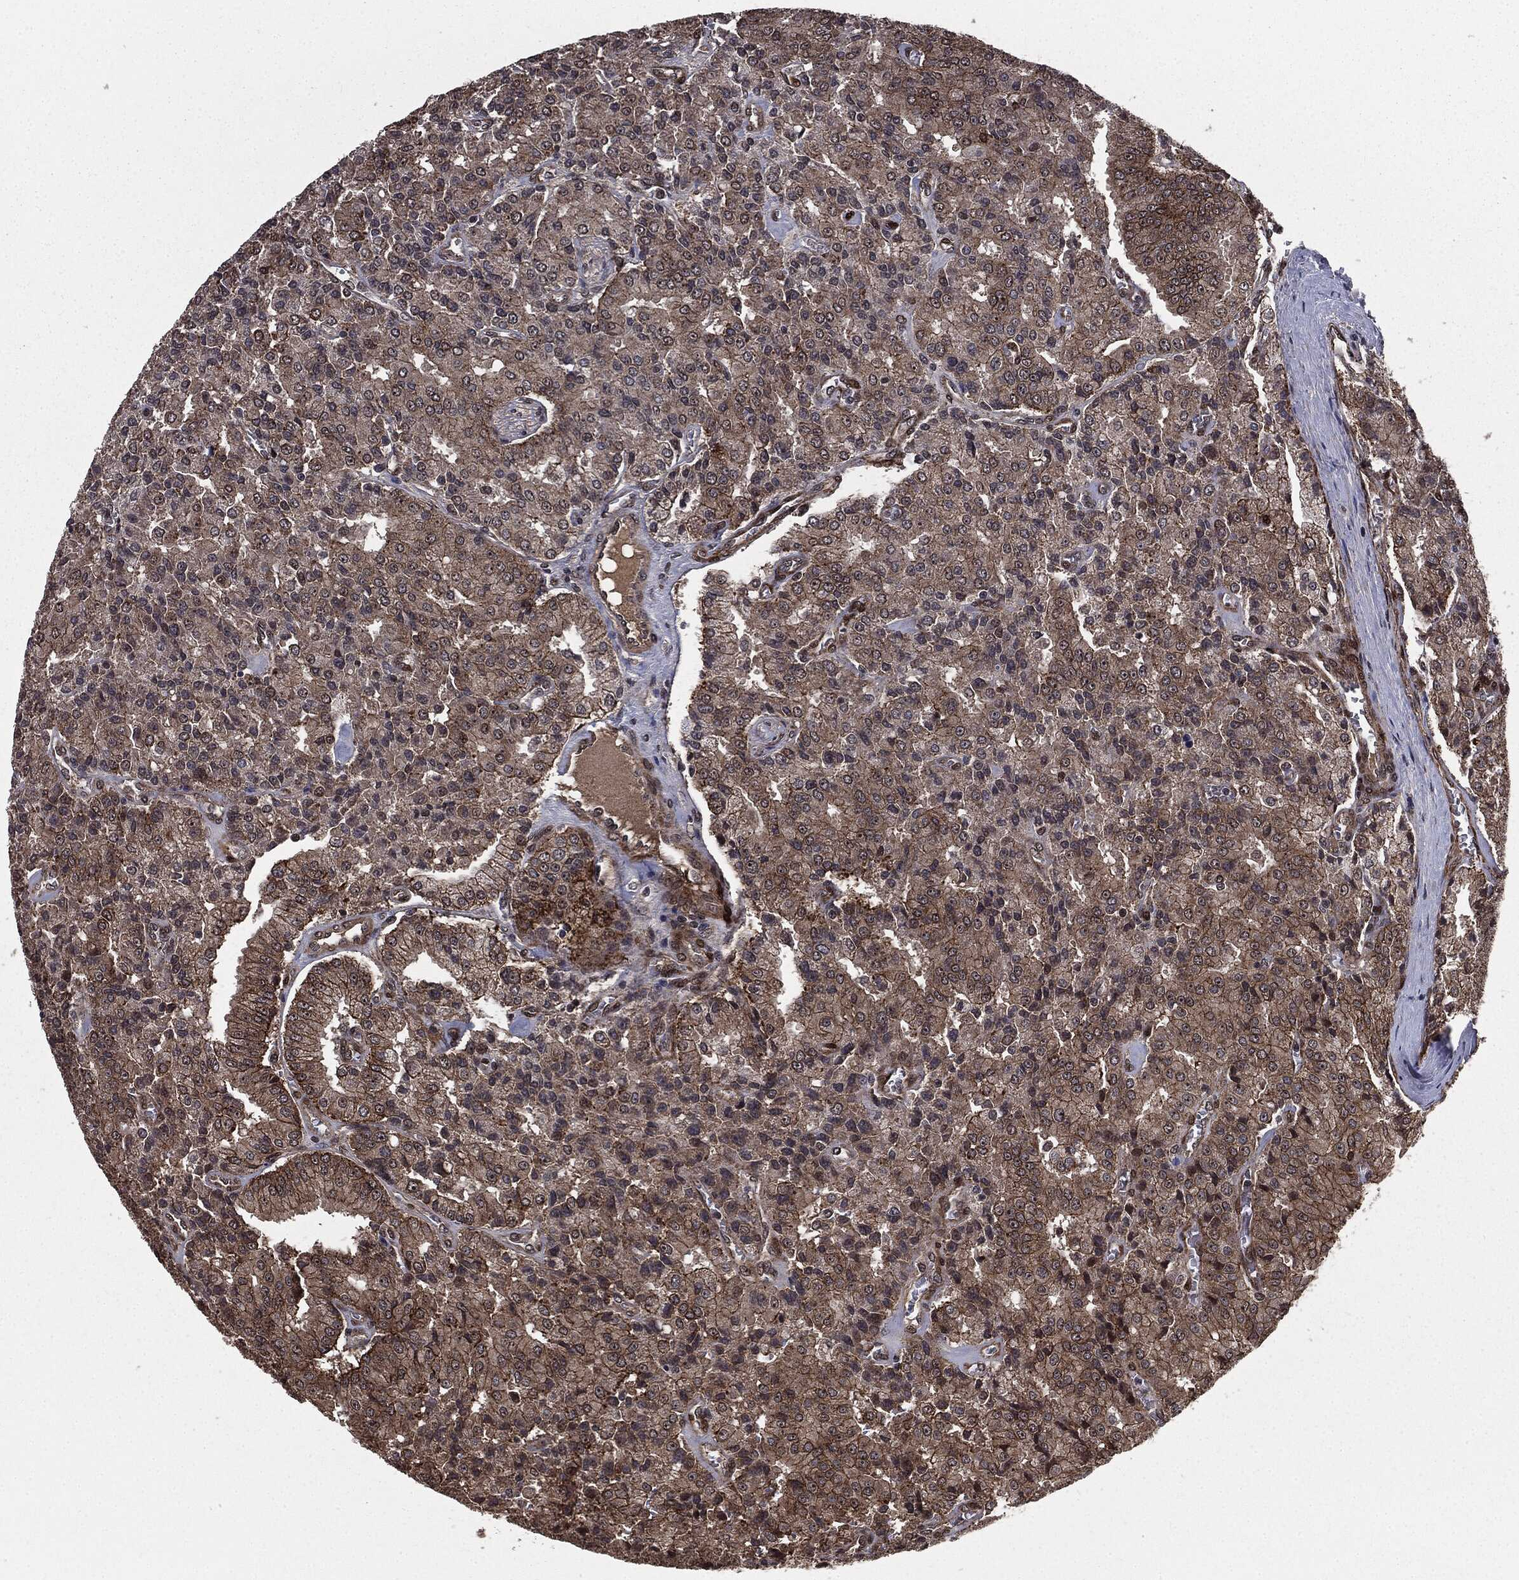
{"staining": {"intensity": "moderate", "quantity": "<25%", "location": "cytoplasmic/membranous"}, "tissue": "prostate cancer", "cell_type": "Tumor cells", "image_type": "cancer", "snomed": [{"axis": "morphology", "description": "Adenocarcinoma, NOS"}, {"axis": "topography", "description": "Prostate and seminal vesicle, NOS"}, {"axis": "topography", "description": "Prostate"}], "caption": "Immunohistochemistry (IHC) histopathology image of neoplastic tissue: prostate cancer (adenocarcinoma) stained using immunohistochemistry demonstrates low levels of moderate protein expression localized specifically in the cytoplasmic/membranous of tumor cells, appearing as a cytoplasmic/membranous brown color.", "gene": "PTPA", "patient": {"sex": "male", "age": 67}}